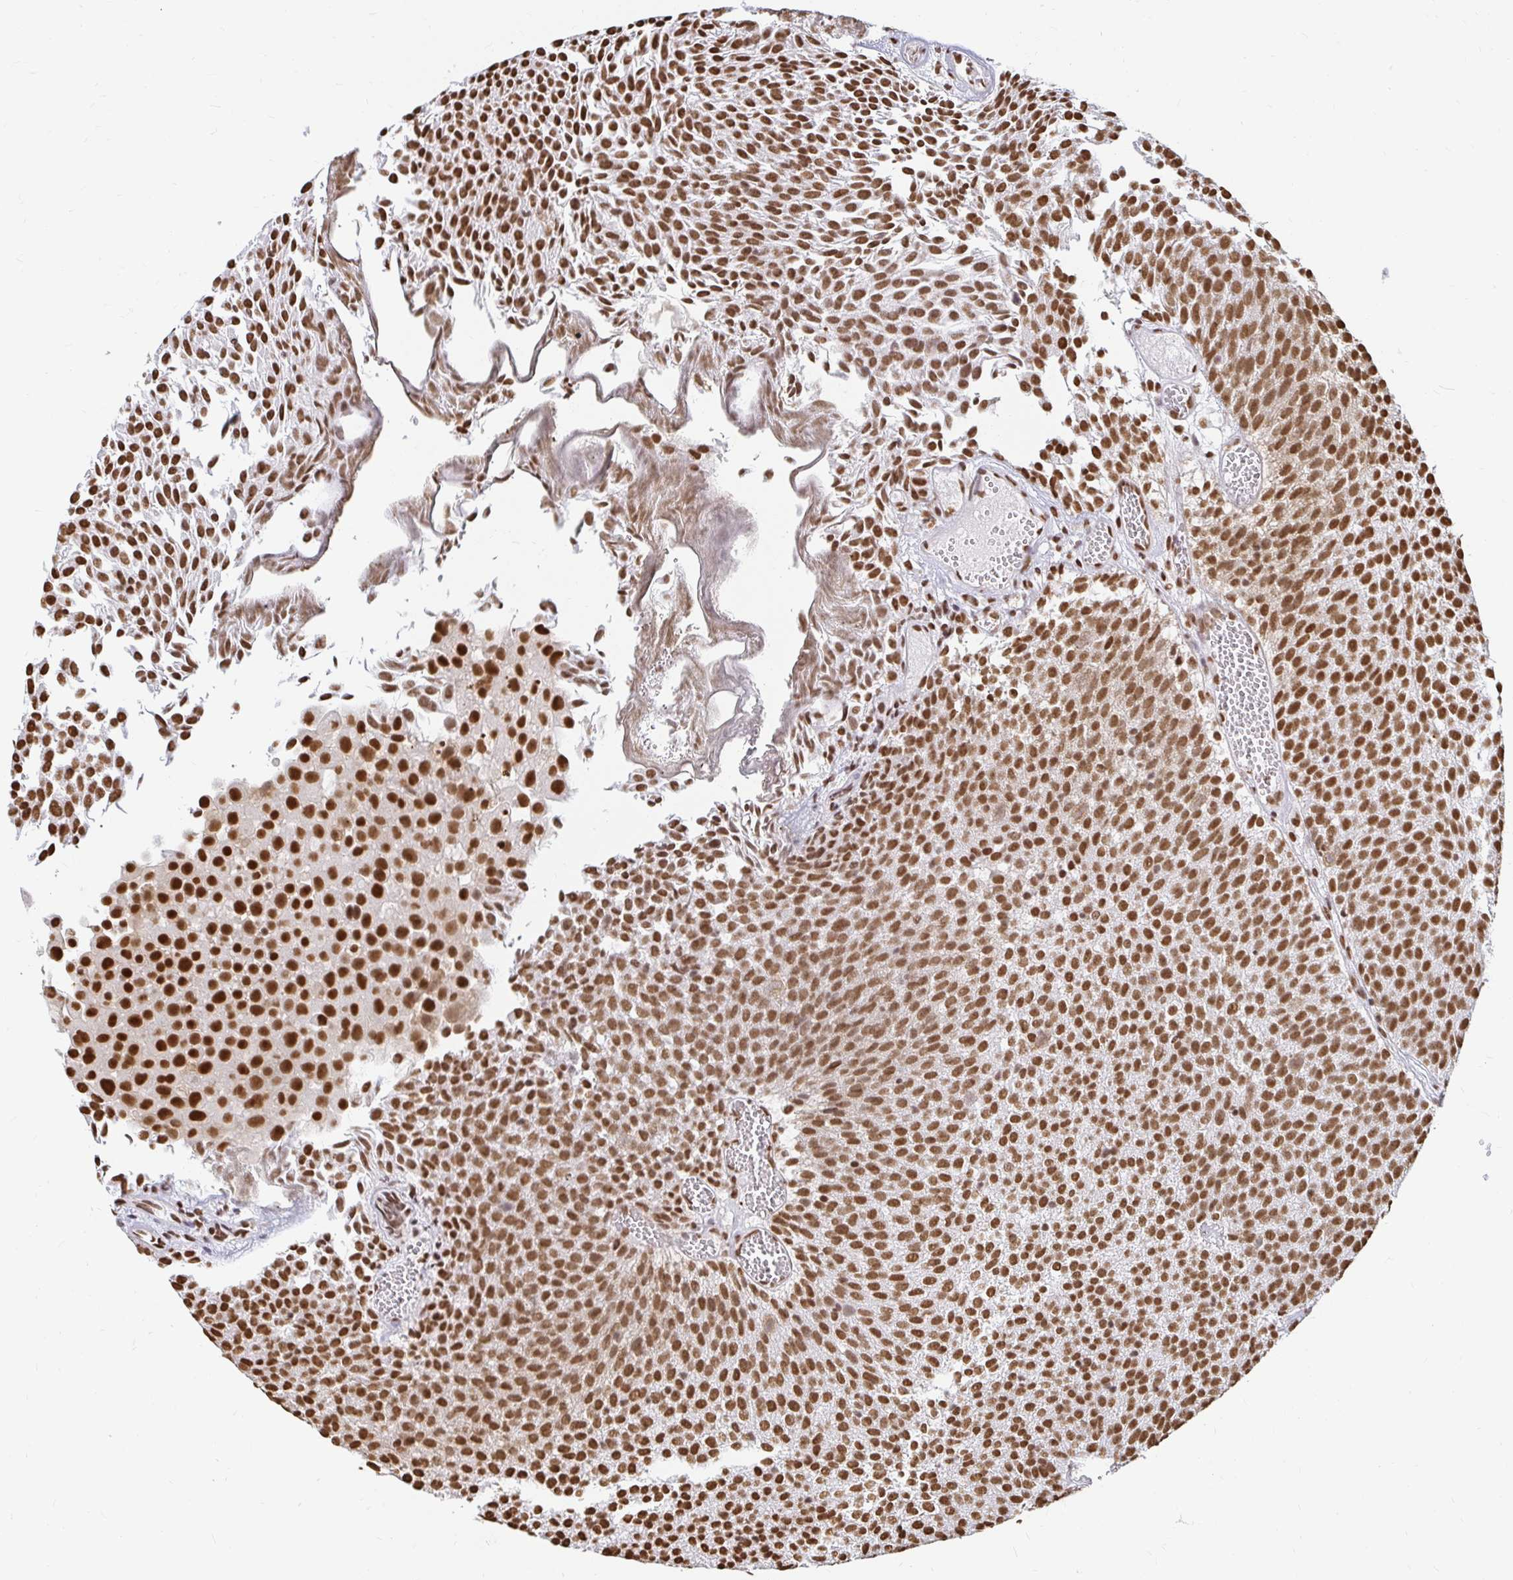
{"staining": {"intensity": "strong", "quantity": ">75%", "location": "nuclear"}, "tissue": "urothelial cancer", "cell_type": "Tumor cells", "image_type": "cancer", "snomed": [{"axis": "morphology", "description": "Urothelial carcinoma, Low grade"}, {"axis": "topography", "description": "Urinary bladder"}], "caption": "Strong nuclear protein positivity is appreciated in about >75% of tumor cells in low-grade urothelial carcinoma. (brown staining indicates protein expression, while blue staining denotes nuclei).", "gene": "HNRNPU", "patient": {"sex": "female", "age": 79}}